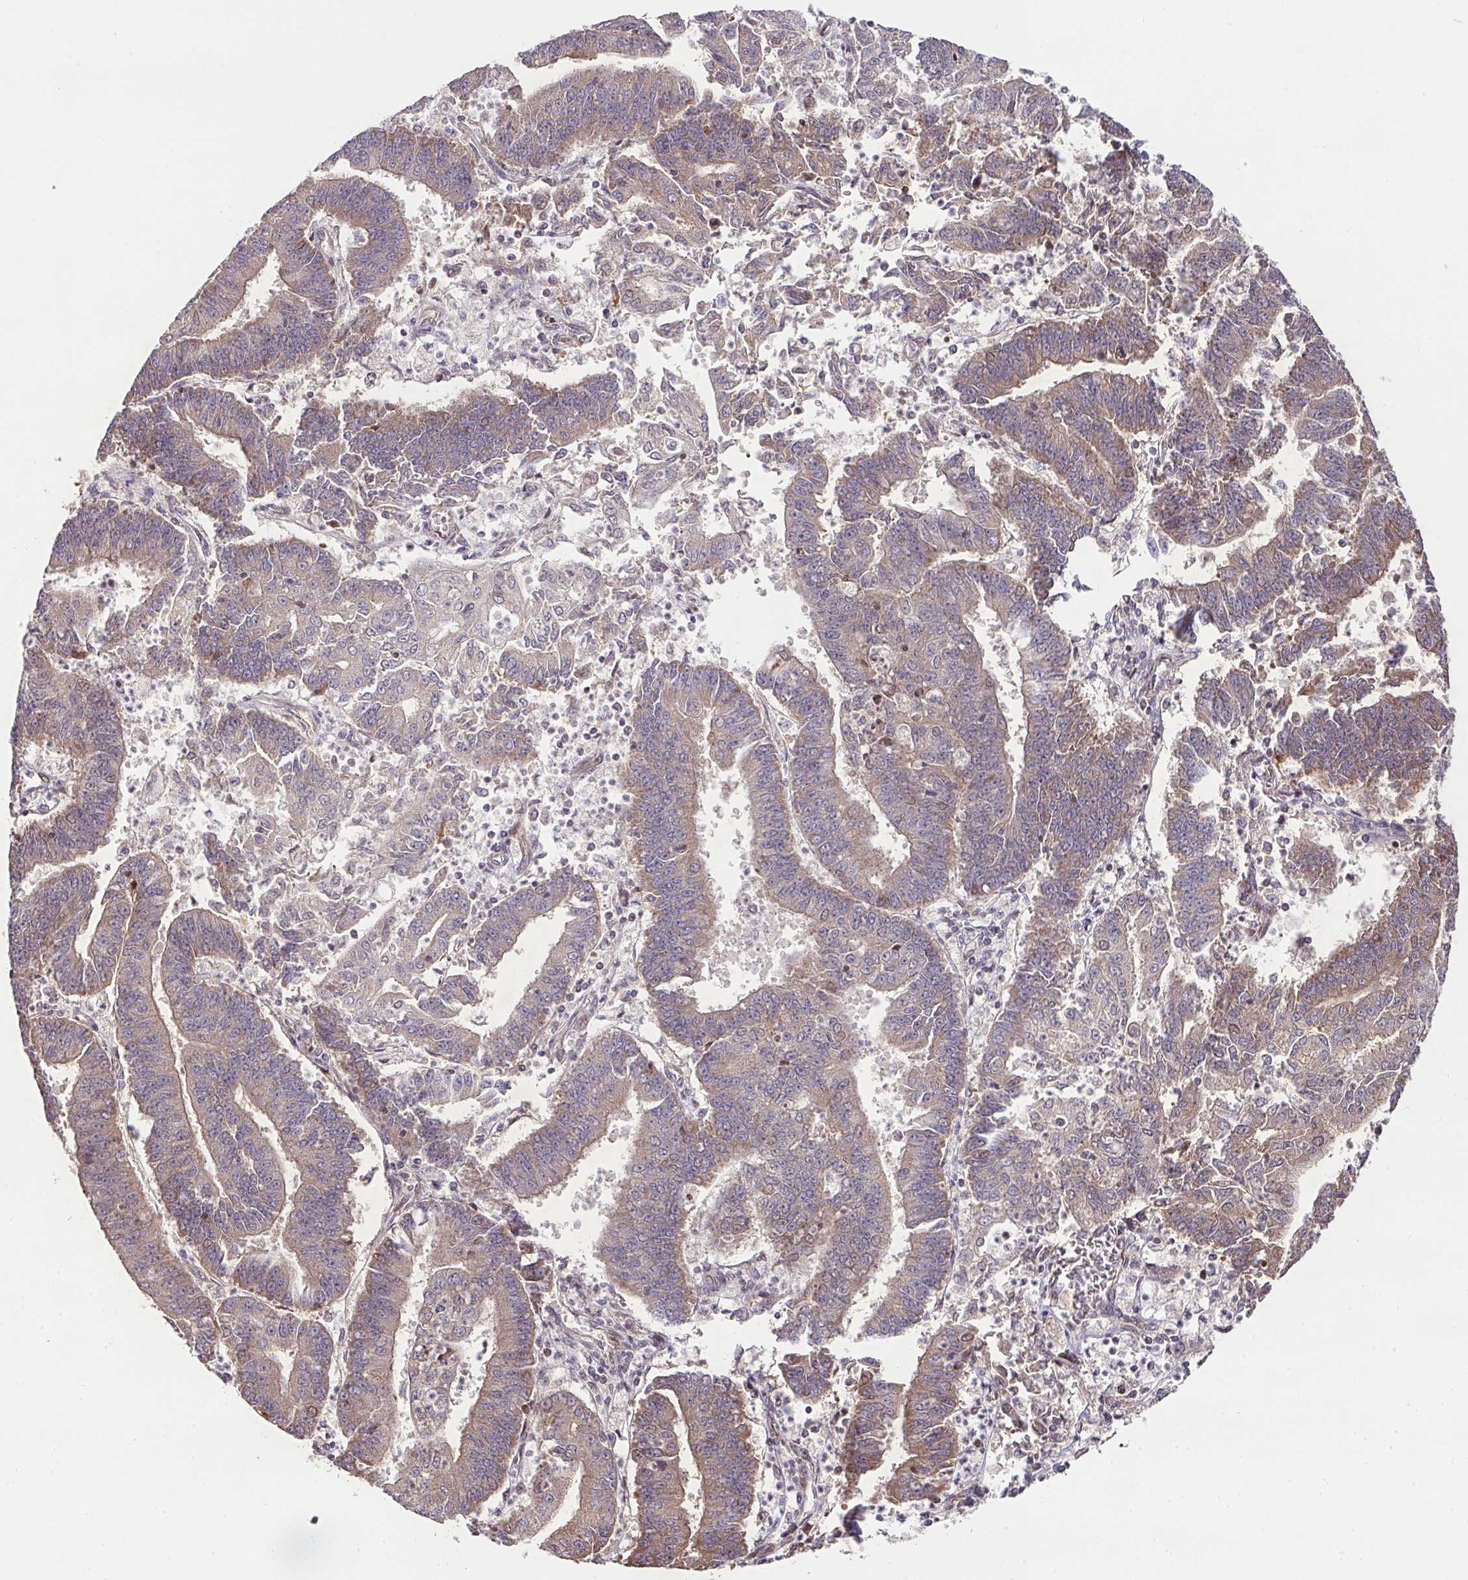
{"staining": {"intensity": "weak", "quantity": "25%-75%", "location": "cytoplasmic/membranous"}, "tissue": "endometrial cancer", "cell_type": "Tumor cells", "image_type": "cancer", "snomed": [{"axis": "morphology", "description": "Adenocarcinoma, NOS"}, {"axis": "topography", "description": "Endometrium"}], "caption": "Endometrial cancer stained with a brown dye exhibits weak cytoplasmic/membranous positive expression in about 25%-75% of tumor cells.", "gene": "PLK1", "patient": {"sex": "female", "age": 73}}